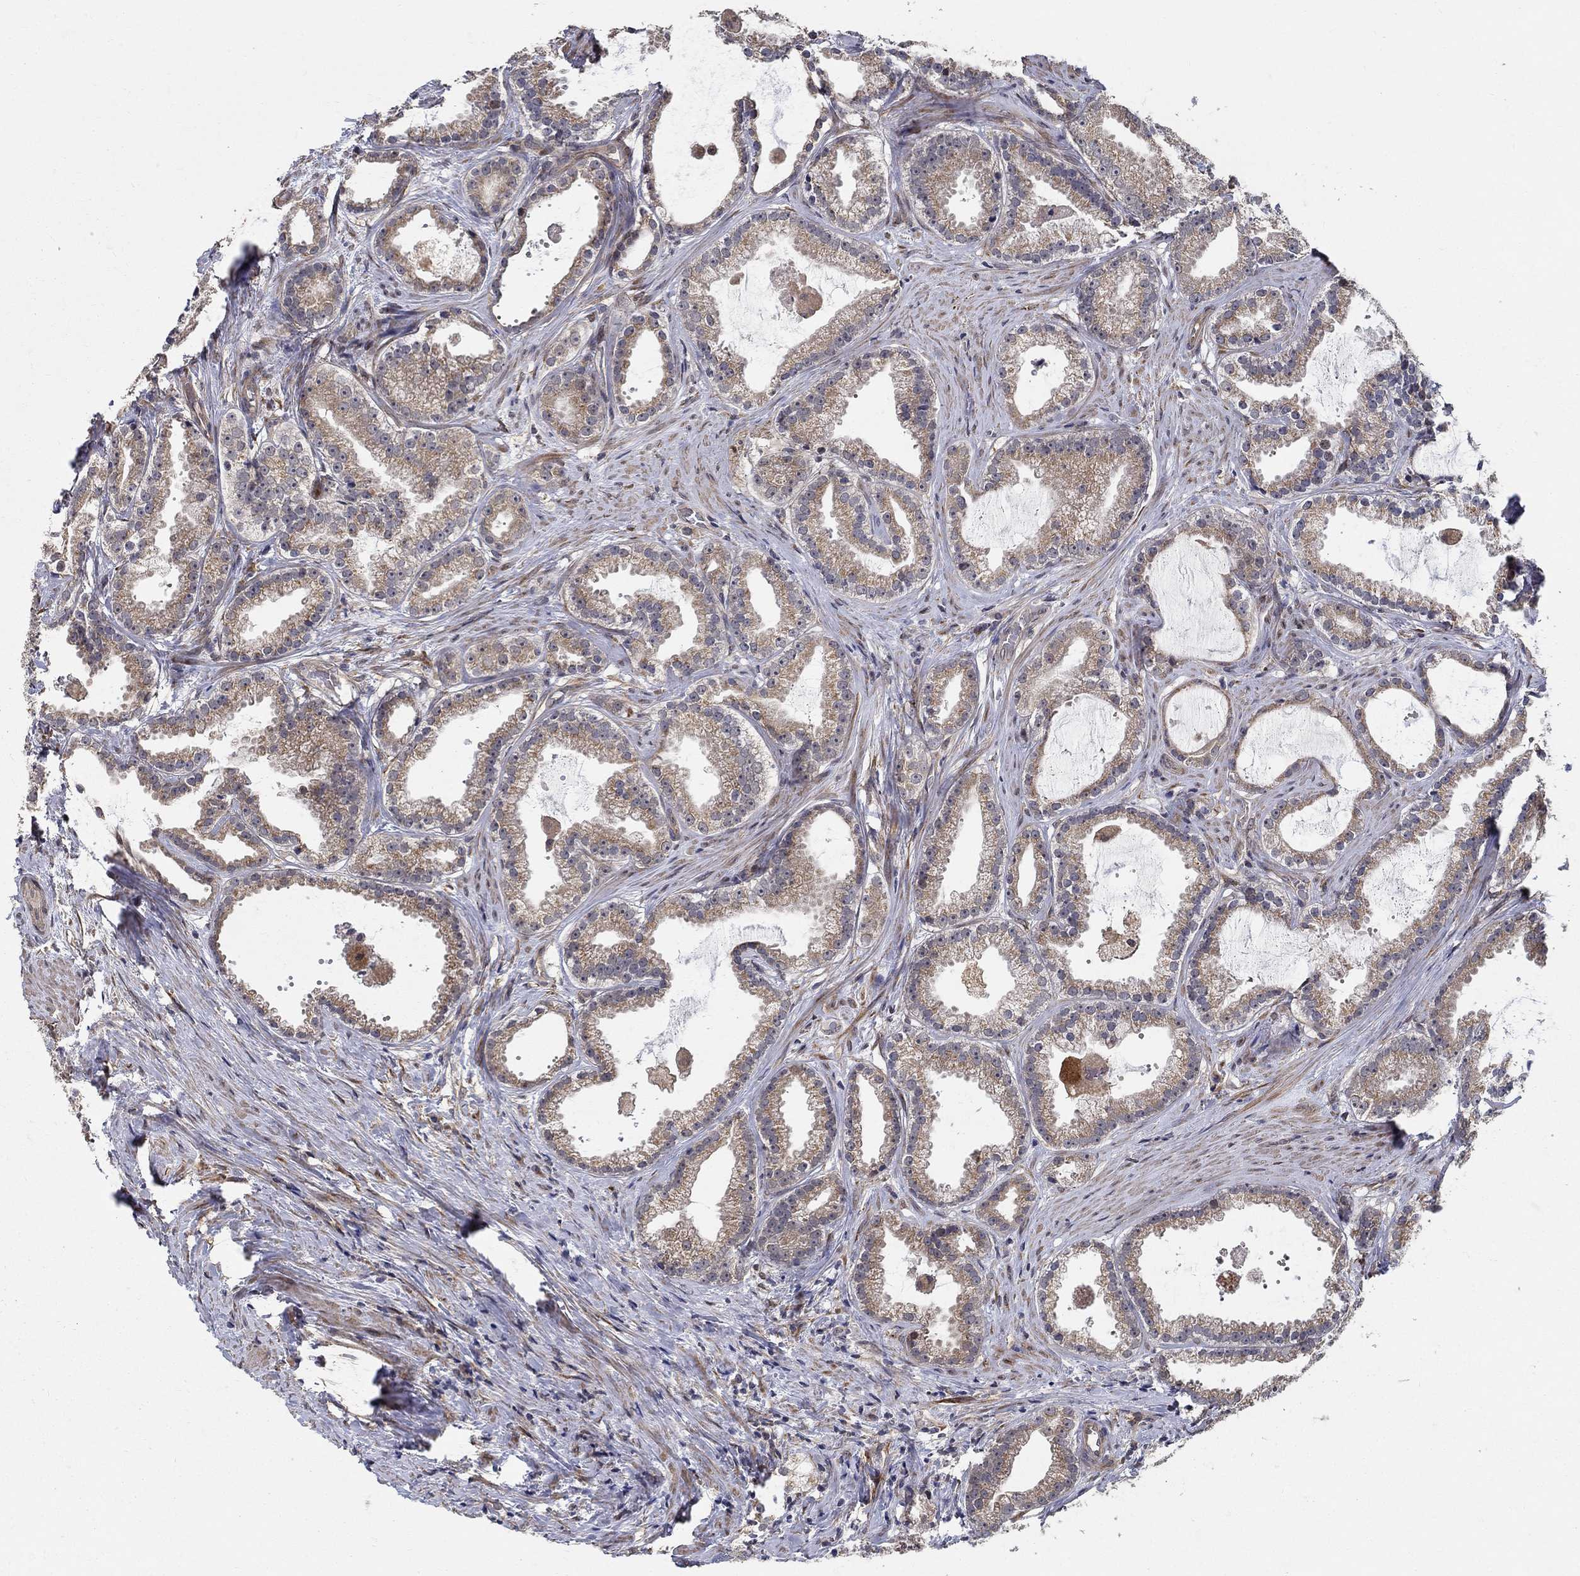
{"staining": {"intensity": "weak", "quantity": "25%-75%", "location": "cytoplasmic/membranous"}, "tissue": "prostate cancer", "cell_type": "Tumor cells", "image_type": "cancer", "snomed": [{"axis": "morphology", "description": "Adenocarcinoma, NOS"}, {"axis": "morphology", "description": "Adenocarcinoma, High grade"}, {"axis": "topography", "description": "Prostate"}], "caption": "An image of human adenocarcinoma (prostate) stained for a protein demonstrates weak cytoplasmic/membranous brown staining in tumor cells.", "gene": "ZNF594", "patient": {"sex": "male", "age": 64}}